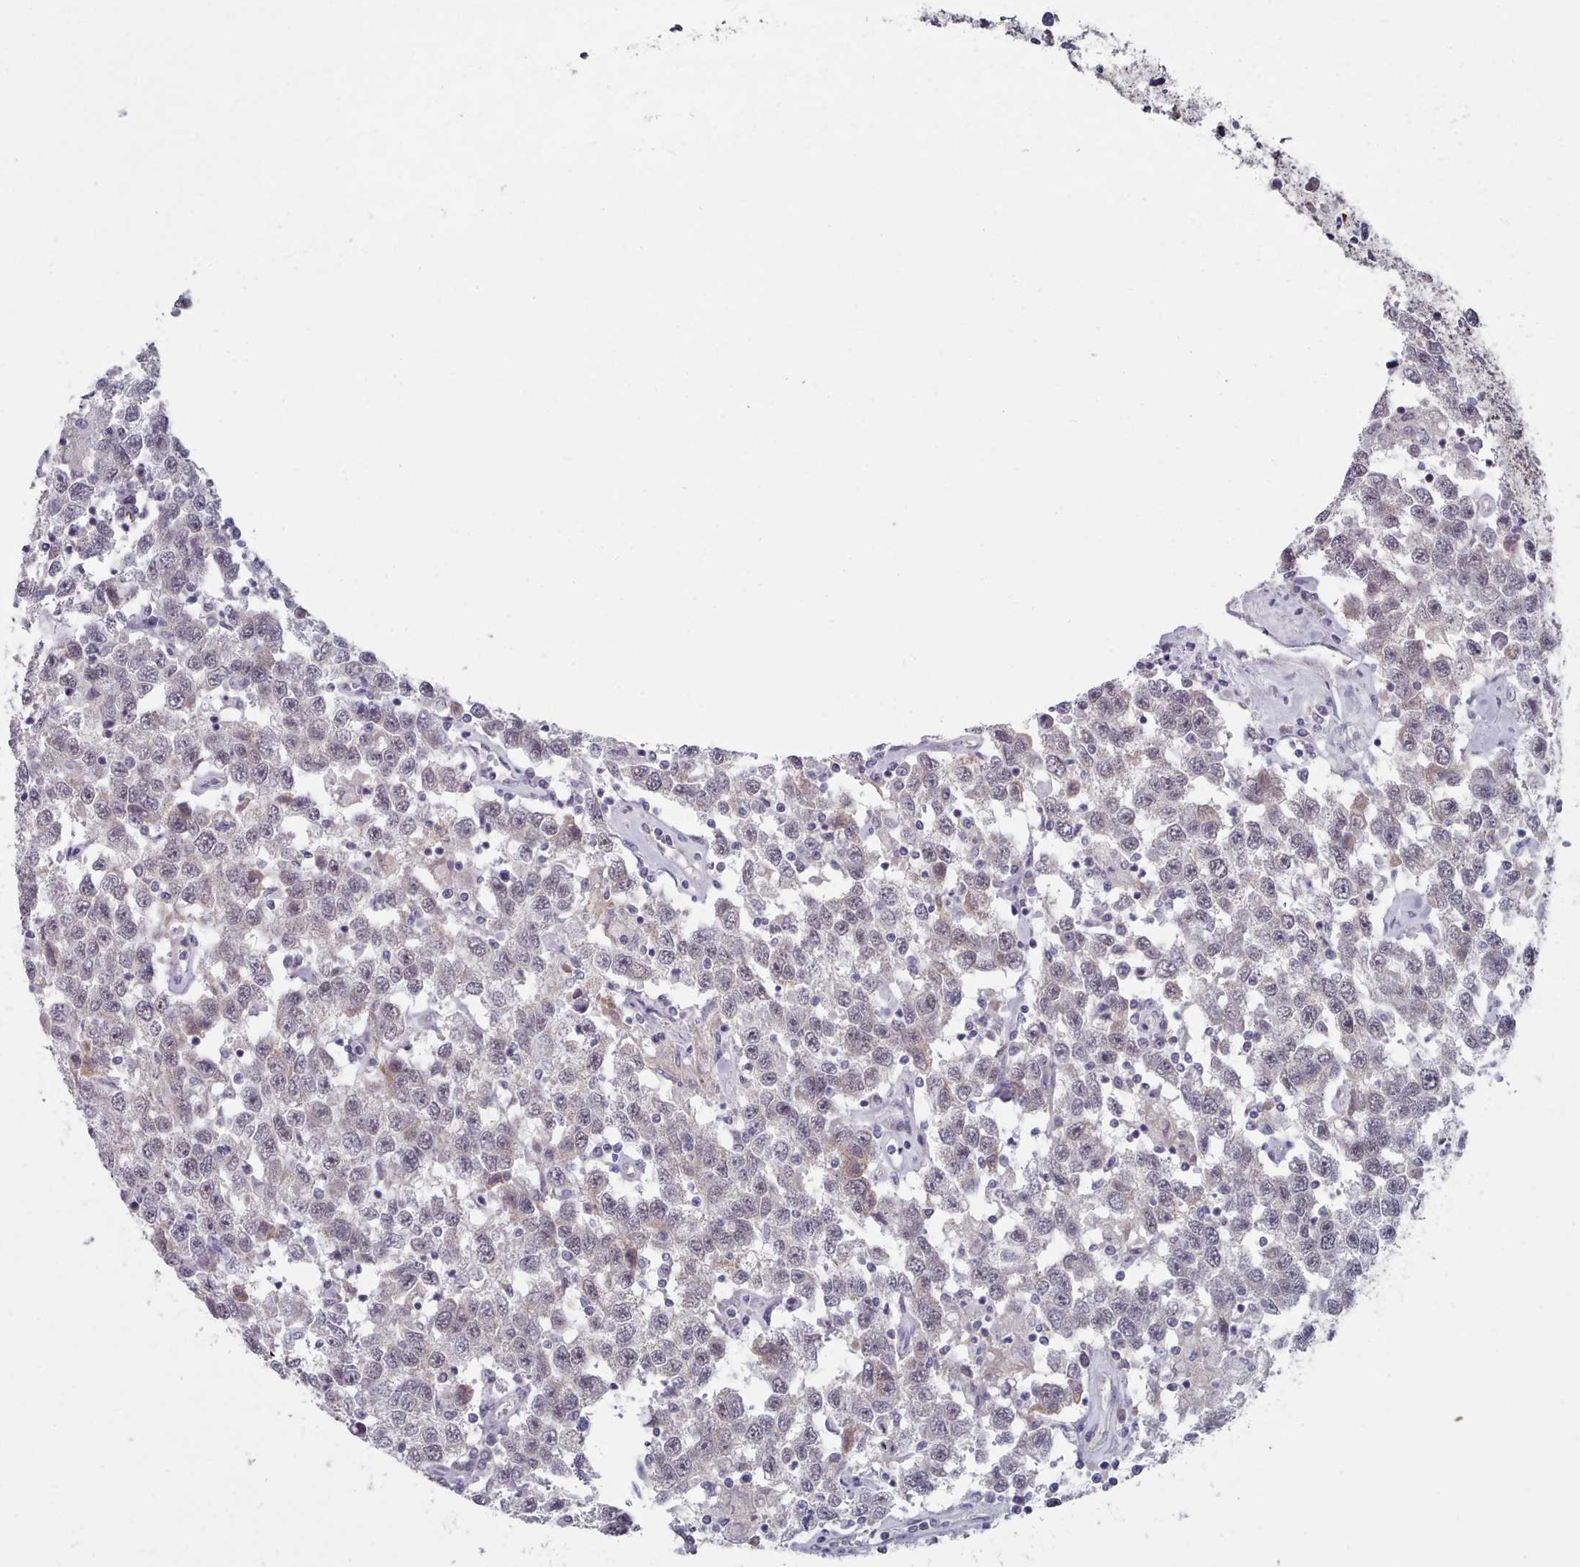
{"staining": {"intensity": "weak", "quantity": "25%-75%", "location": "cytoplasmic/membranous,nuclear"}, "tissue": "testis cancer", "cell_type": "Tumor cells", "image_type": "cancer", "snomed": [{"axis": "morphology", "description": "Seminoma, NOS"}, {"axis": "topography", "description": "Testis"}], "caption": "The photomicrograph reveals a brown stain indicating the presence of a protein in the cytoplasmic/membranous and nuclear of tumor cells in seminoma (testis).", "gene": "TRARG1", "patient": {"sex": "male", "age": 41}}